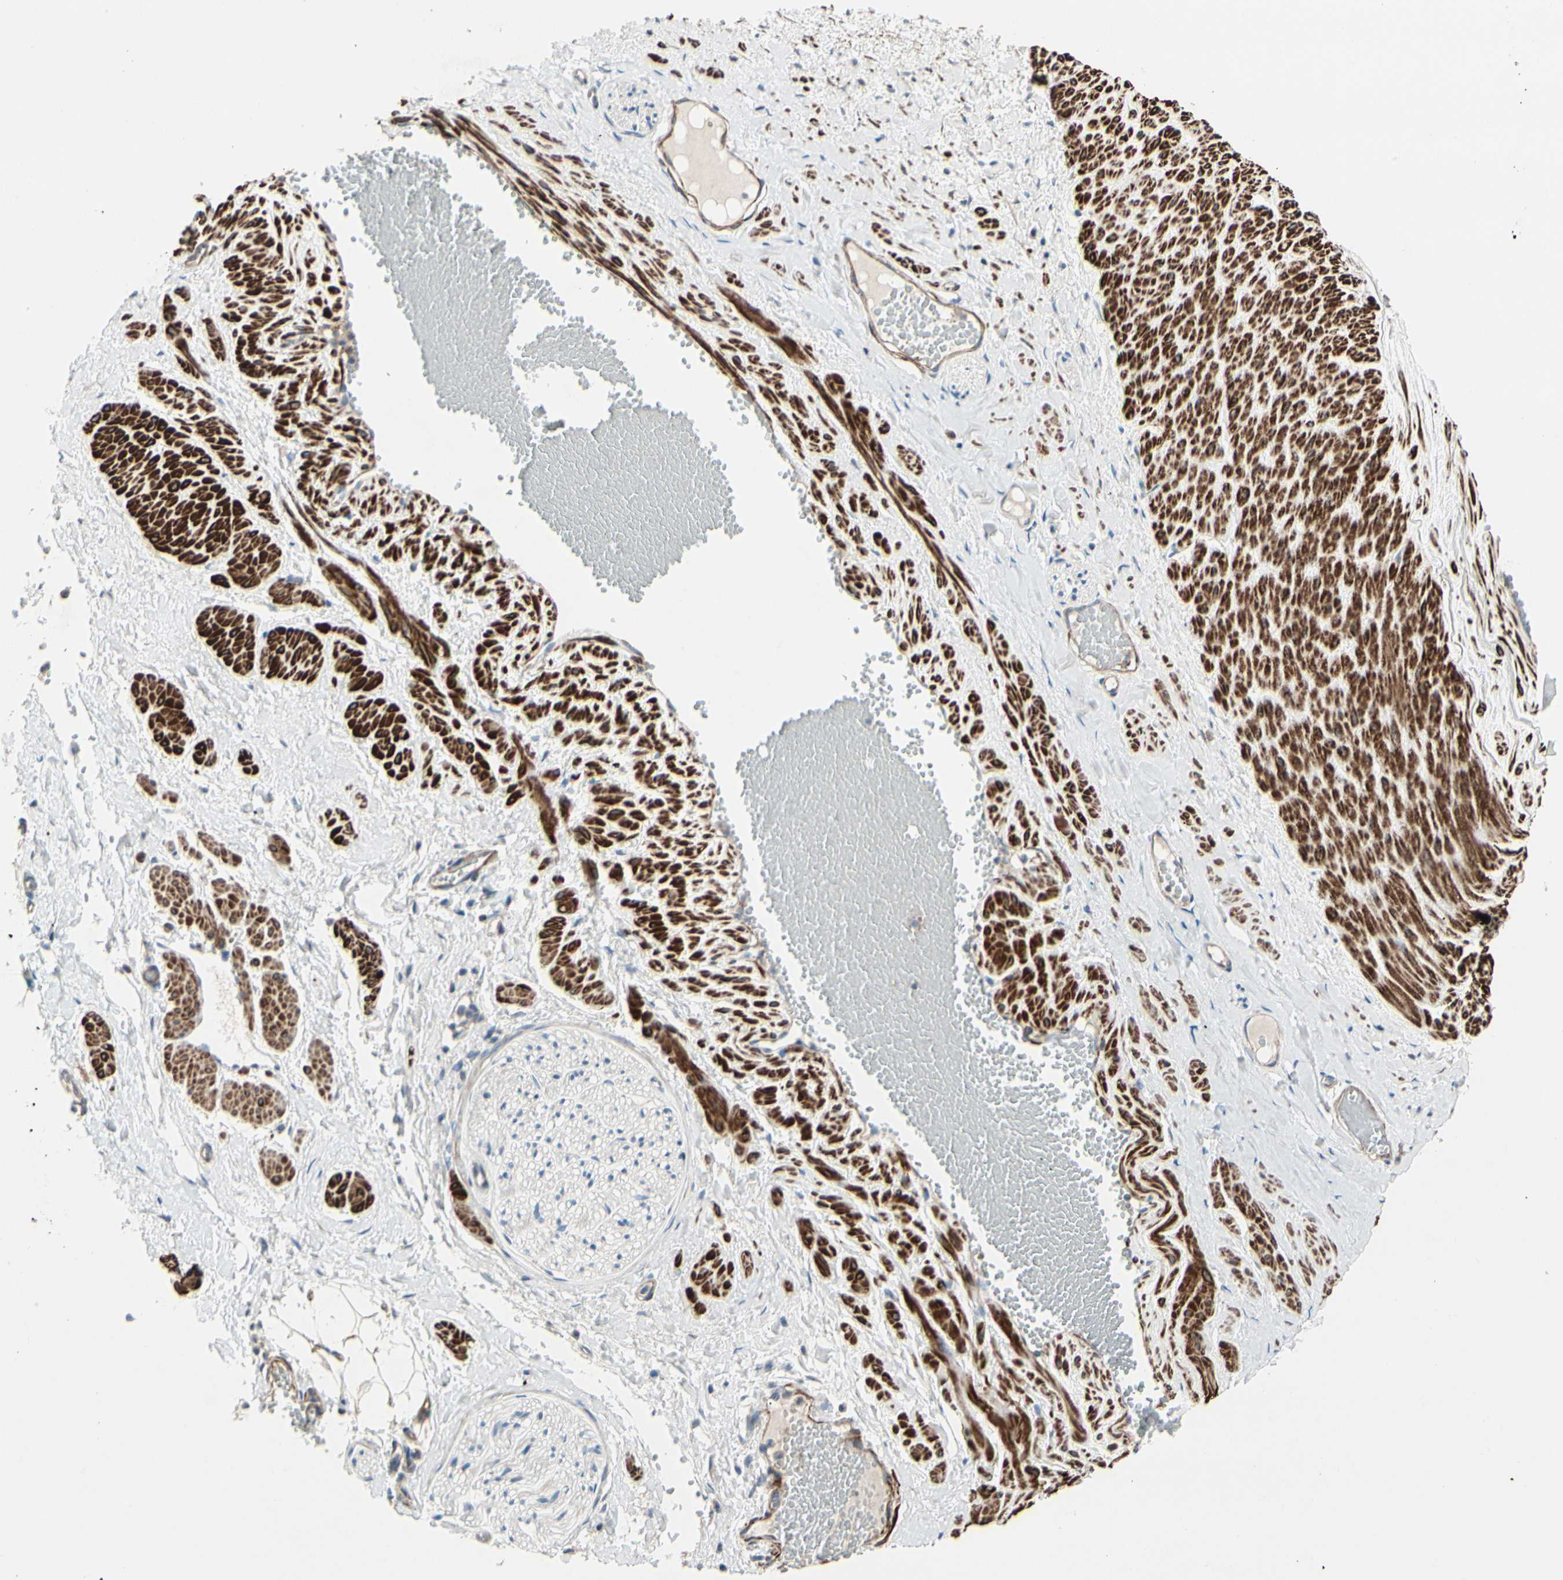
{"staining": {"intensity": "moderate", "quantity": ">75%", "location": "cytoplasmic/membranous"}, "tissue": "adipose tissue", "cell_type": "Adipocytes", "image_type": "normal", "snomed": [{"axis": "morphology", "description": "Normal tissue, NOS"}, {"axis": "topography", "description": "Soft tissue"}, {"axis": "topography", "description": "Vascular tissue"}], "caption": "Immunohistochemistry micrograph of benign human adipose tissue stained for a protein (brown), which exhibits medium levels of moderate cytoplasmic/membranous positivity in approximately >75% of adipocytes.", "gene": "TPM1", "patient": {"sex": "female", "age": 35}}